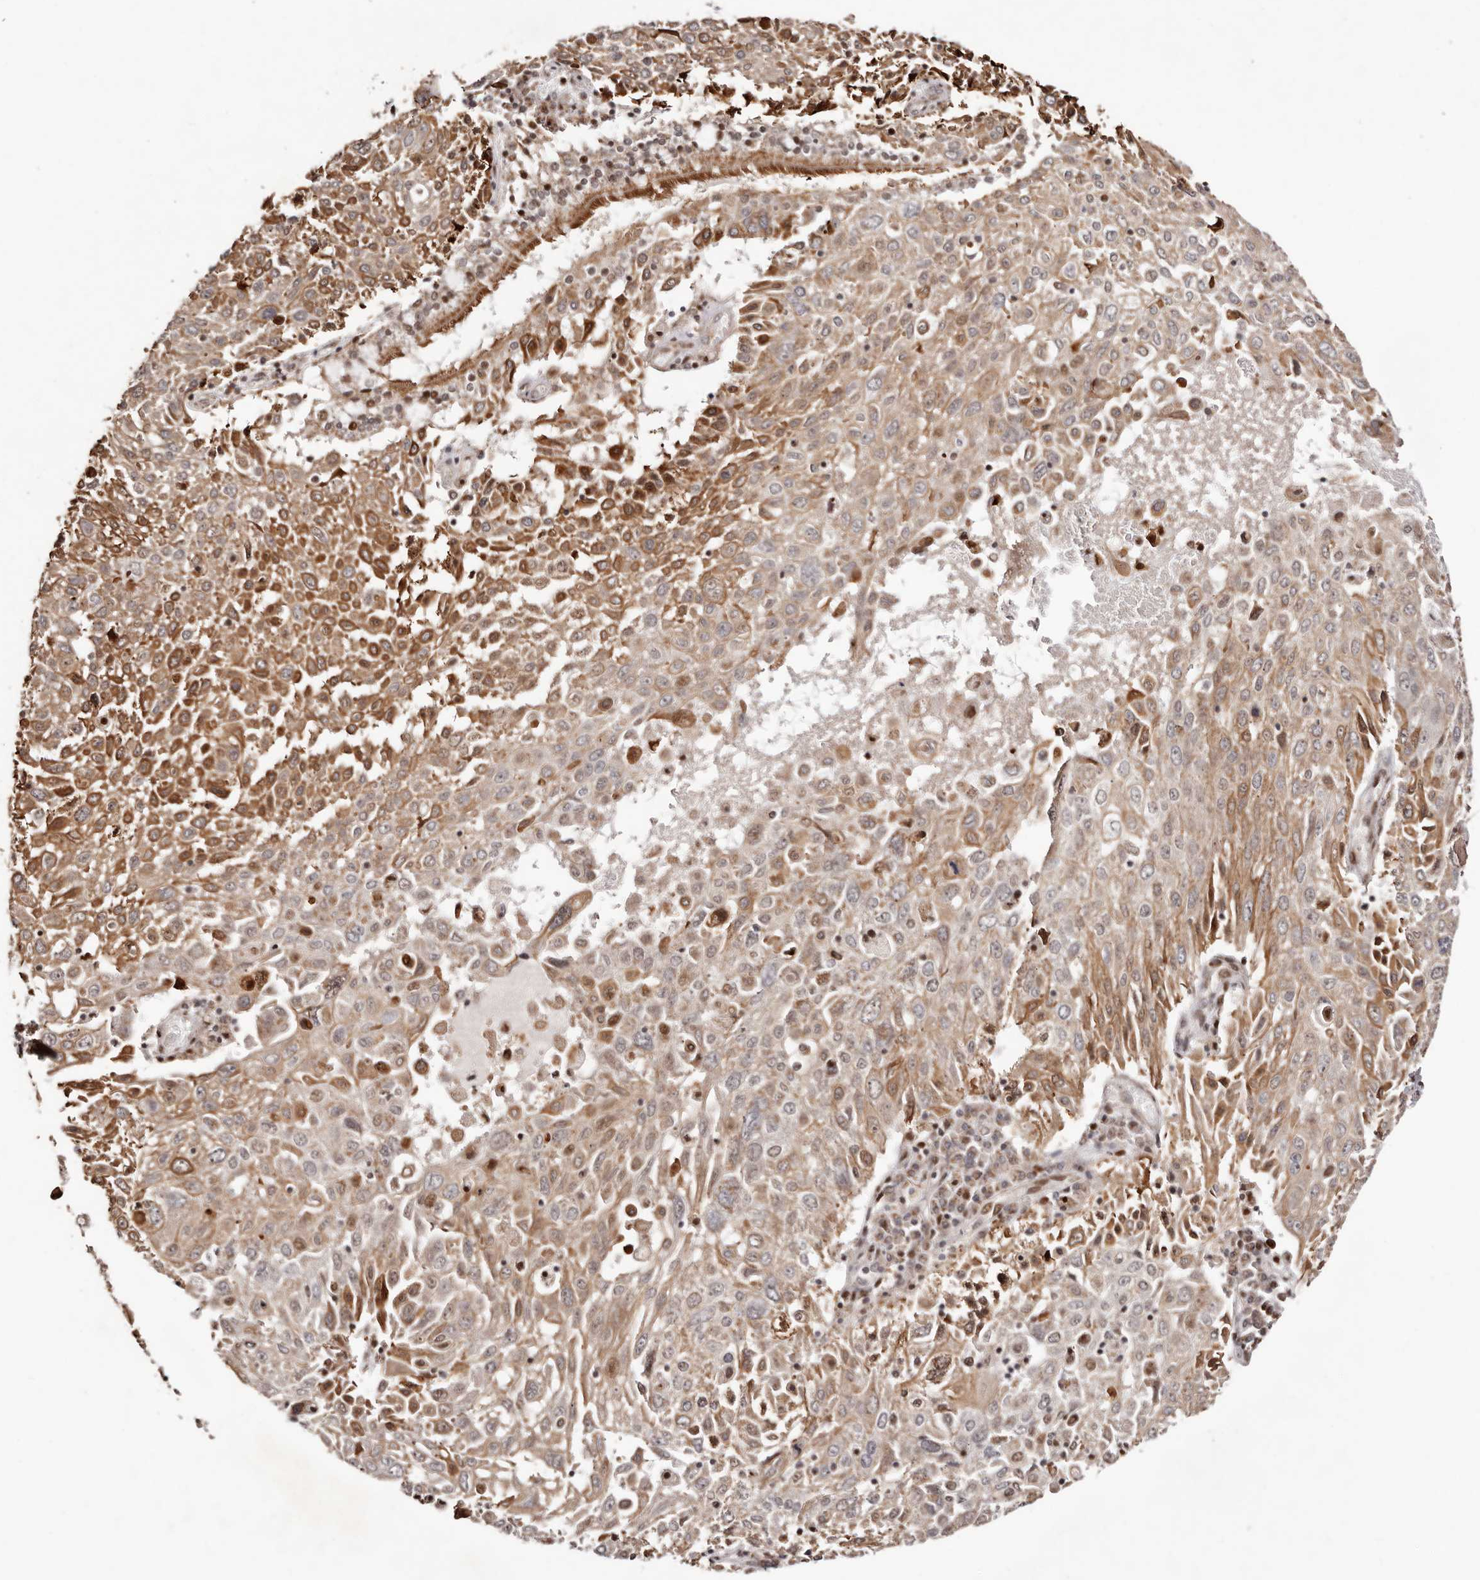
{"staining": {"intensity": "moderate", "quantity": "<25%", "location": "cytoplasmic/membranous"}, "tissue": "lung cancer", "cell_type": "Tumor cells", "image_type": "cancer", "snomed": [{"axis": "morphology", "description": "Squamous cell carcinoma, NOS"}, {"axis": "topography", "description": "Lung"}], "caption": "There is low levels of moderate cytoplasmic/membranous positivity in tumor cells of squamous cell carcinoma (lung), as demonstrated by immunohistochemical staining (brown color).", "gene": "HIVEP3", "patient": {"sex": "male", "age": 65}}